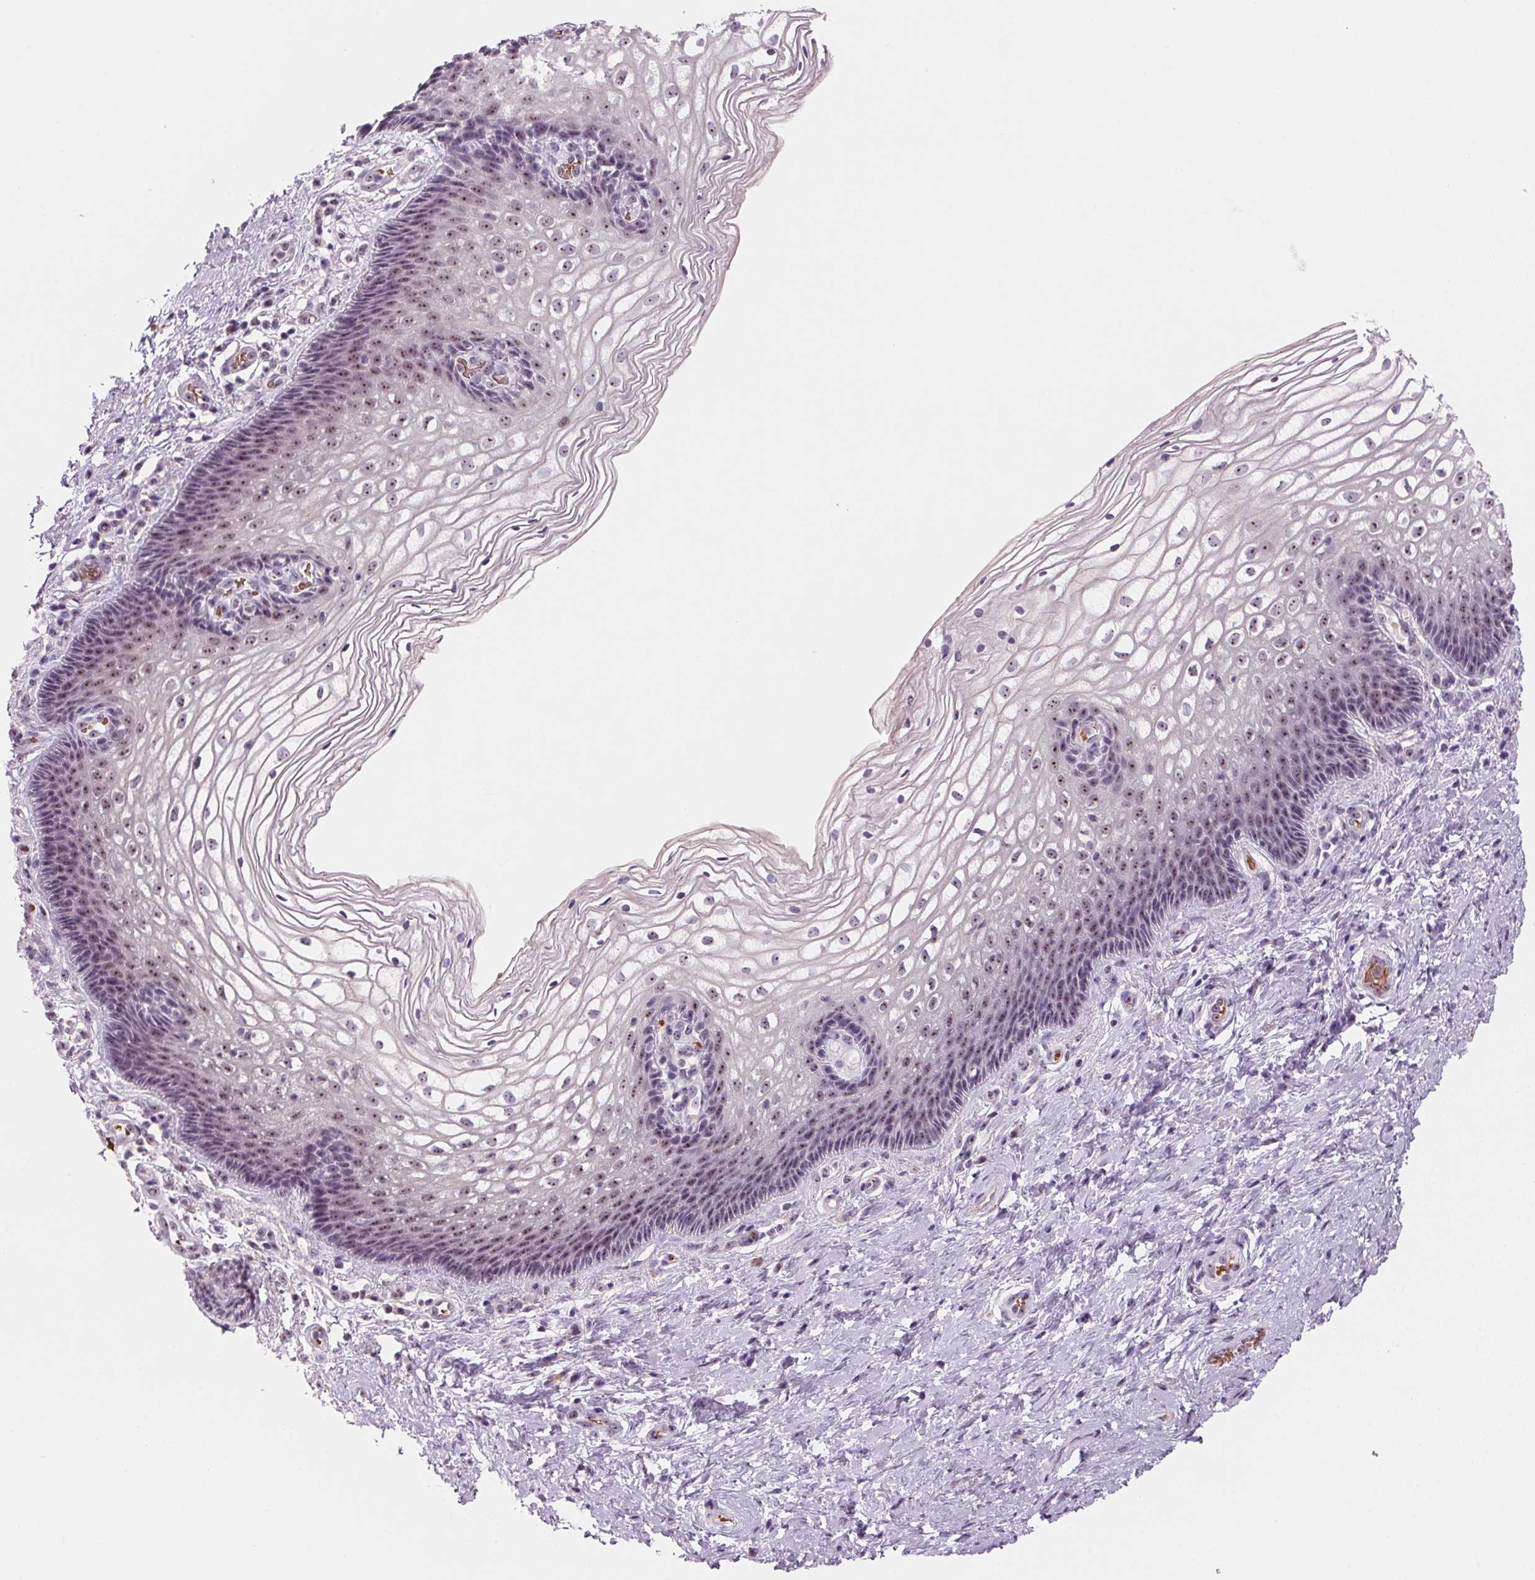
{"staining": {"intensity": "weak", "quantity": ">75%", "location": "nuclear"}, "tissue": "cervix", "cell_type": "Glandular cells", "image_type": "normal", "snomed": [{"axis": "morphology", "description": "Normal tissue, NOS"}, {"axis": "topography", "description": "Cervix"}], "caption": "Normal cervix was stained to show a protein in brown. There is low levels of weak nuclear positivity in about >75% of glandular cells.", "gene": "DNTTIP2", "patient": {"sex": "female", "age": 34}}